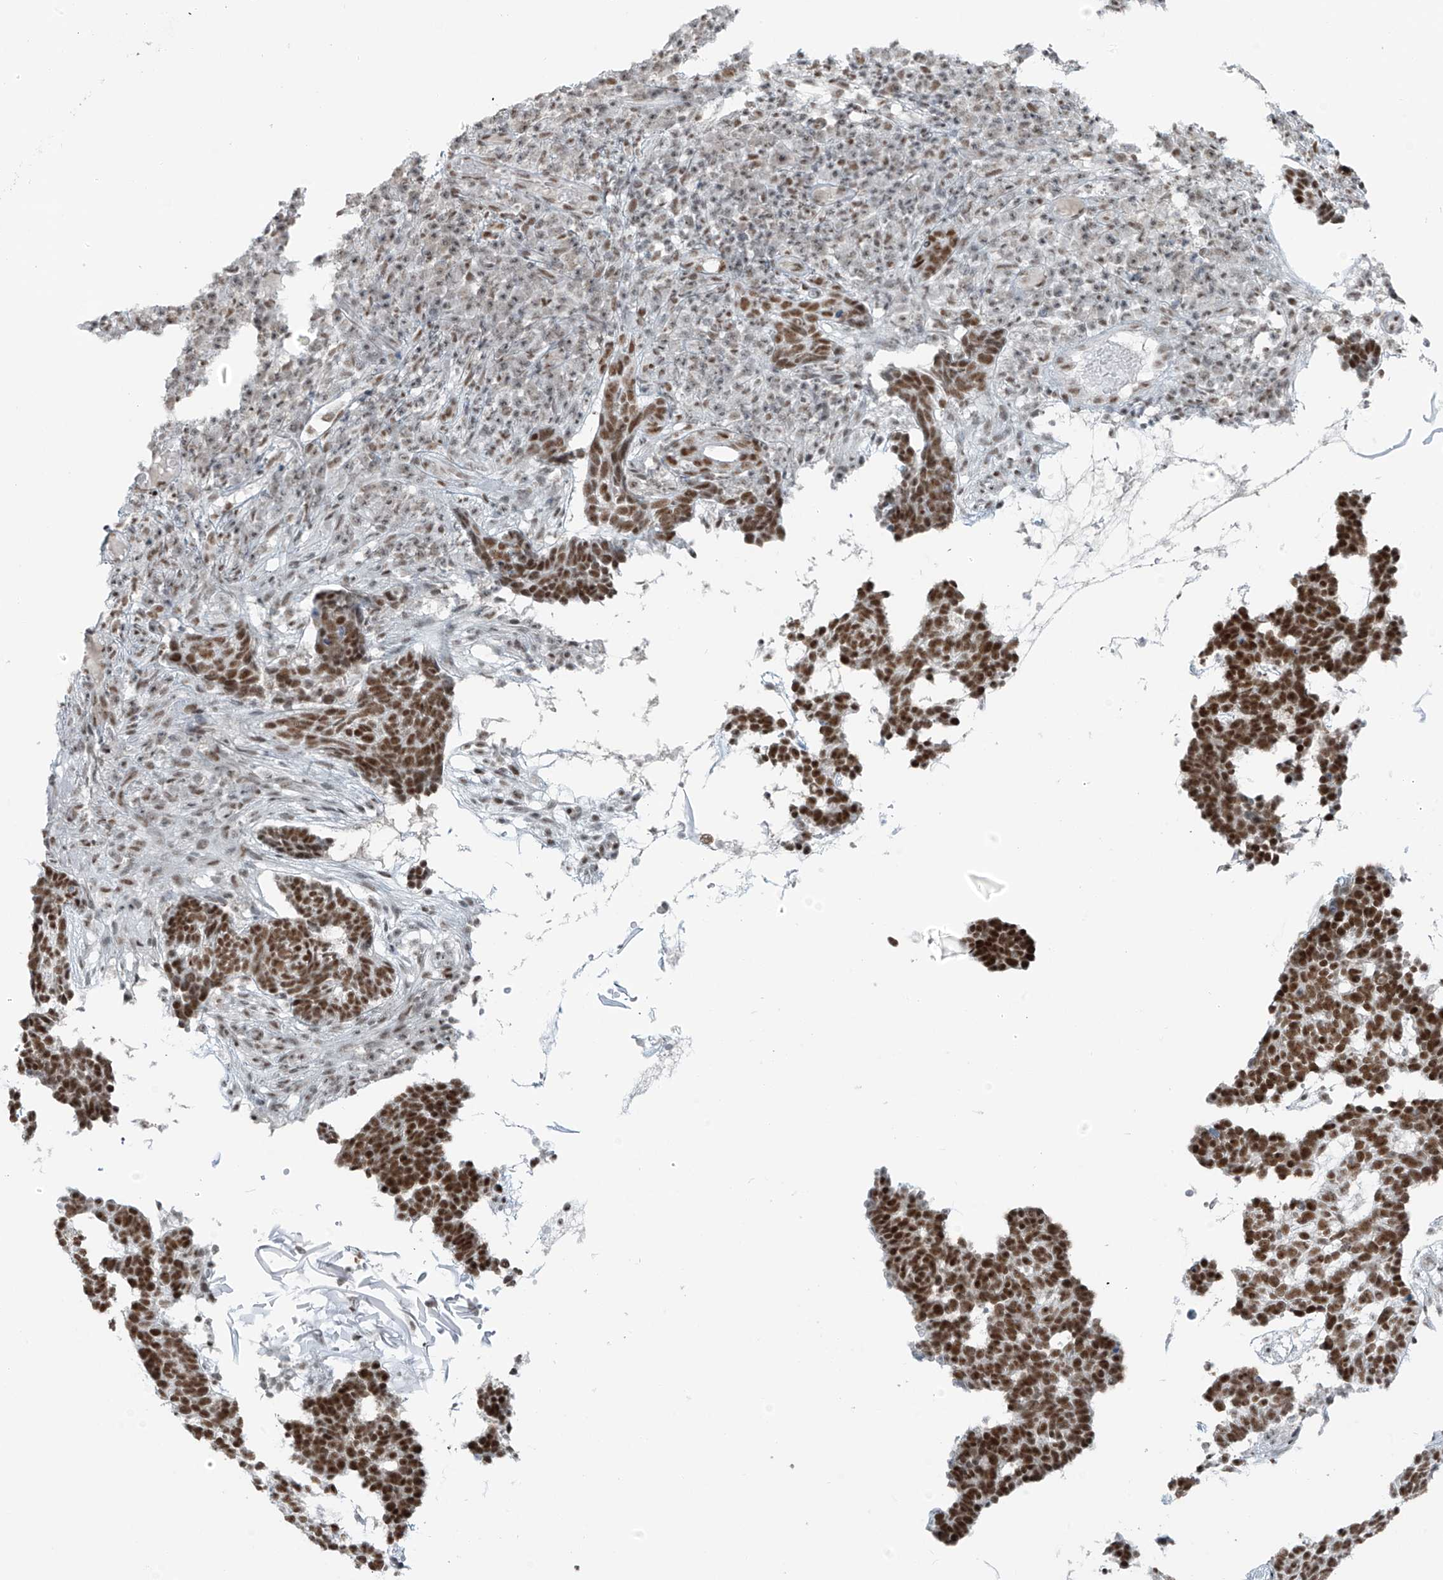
{"staining": {"intensity": "moderate", "quantity": ">75%", "location": "nuclear"}, "tissue": "skin cancer", "cell_type": "Tumor cells", "image_type": "cancer", "snomed": [{"axis": "morphology", "description": "Basal cell carcinoma"}, {"axis": "topography", "description": "Skin"}], "caption": "A photomicrograph of human skin cancer stained for a protein shows moderate nuclear brown staining in tumor cells. The staining was performed using DAB (3,3'-diaminobenzidine) to visualize the protein expression in brown, while the nuclei were stained in blue with hematoxylin (Magnification: 20x).", "gene": "WRNIP1", "patient": {"sex": "male", "age": 85}}